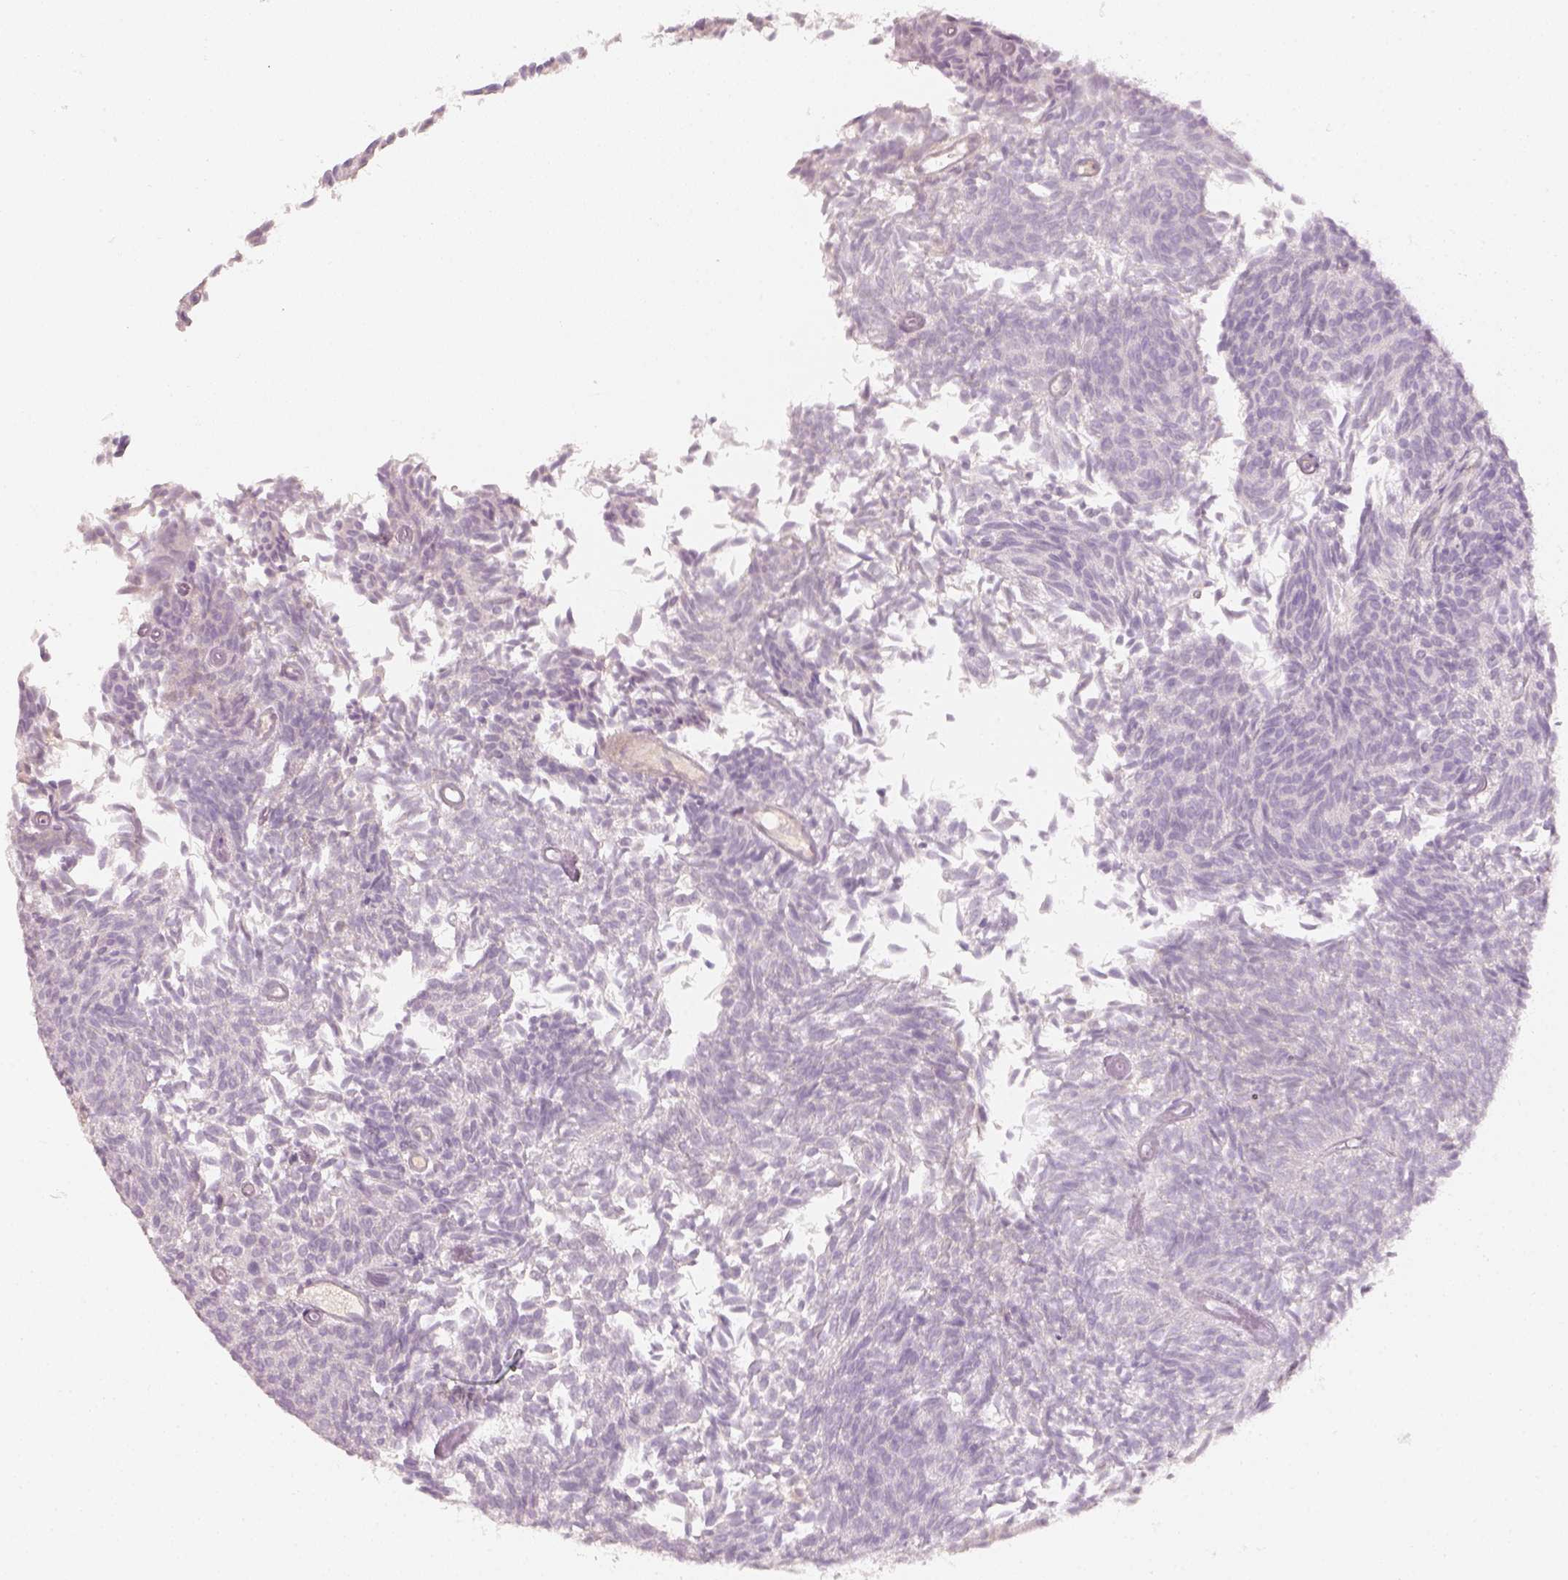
{"staining": {"intensity": "negative", "quantity": "none", "location": "none"}, "tissue": "urothelial cancer", "cell_type": "Tumor cells", "image_type": "cancer", "snomed": [{"axis": "morphology", "description": "Urothelial carcinoma, Low grade"}, {"axis": "topography", "description": "Urinary bladder"}], "caption": "The immunohistochemistry micrograph has no significant positivity in tumor cells of urothelial cancer tissue. (Stains: DAB (3,3'-diaminobenzidine) immunohistochemistry (IHC) with hematoxylin counter stain, Microscopy: brightfield microscopy at high magnification).", "gene": "EAF2", "patient": {"sex": "male", "age": 77}}